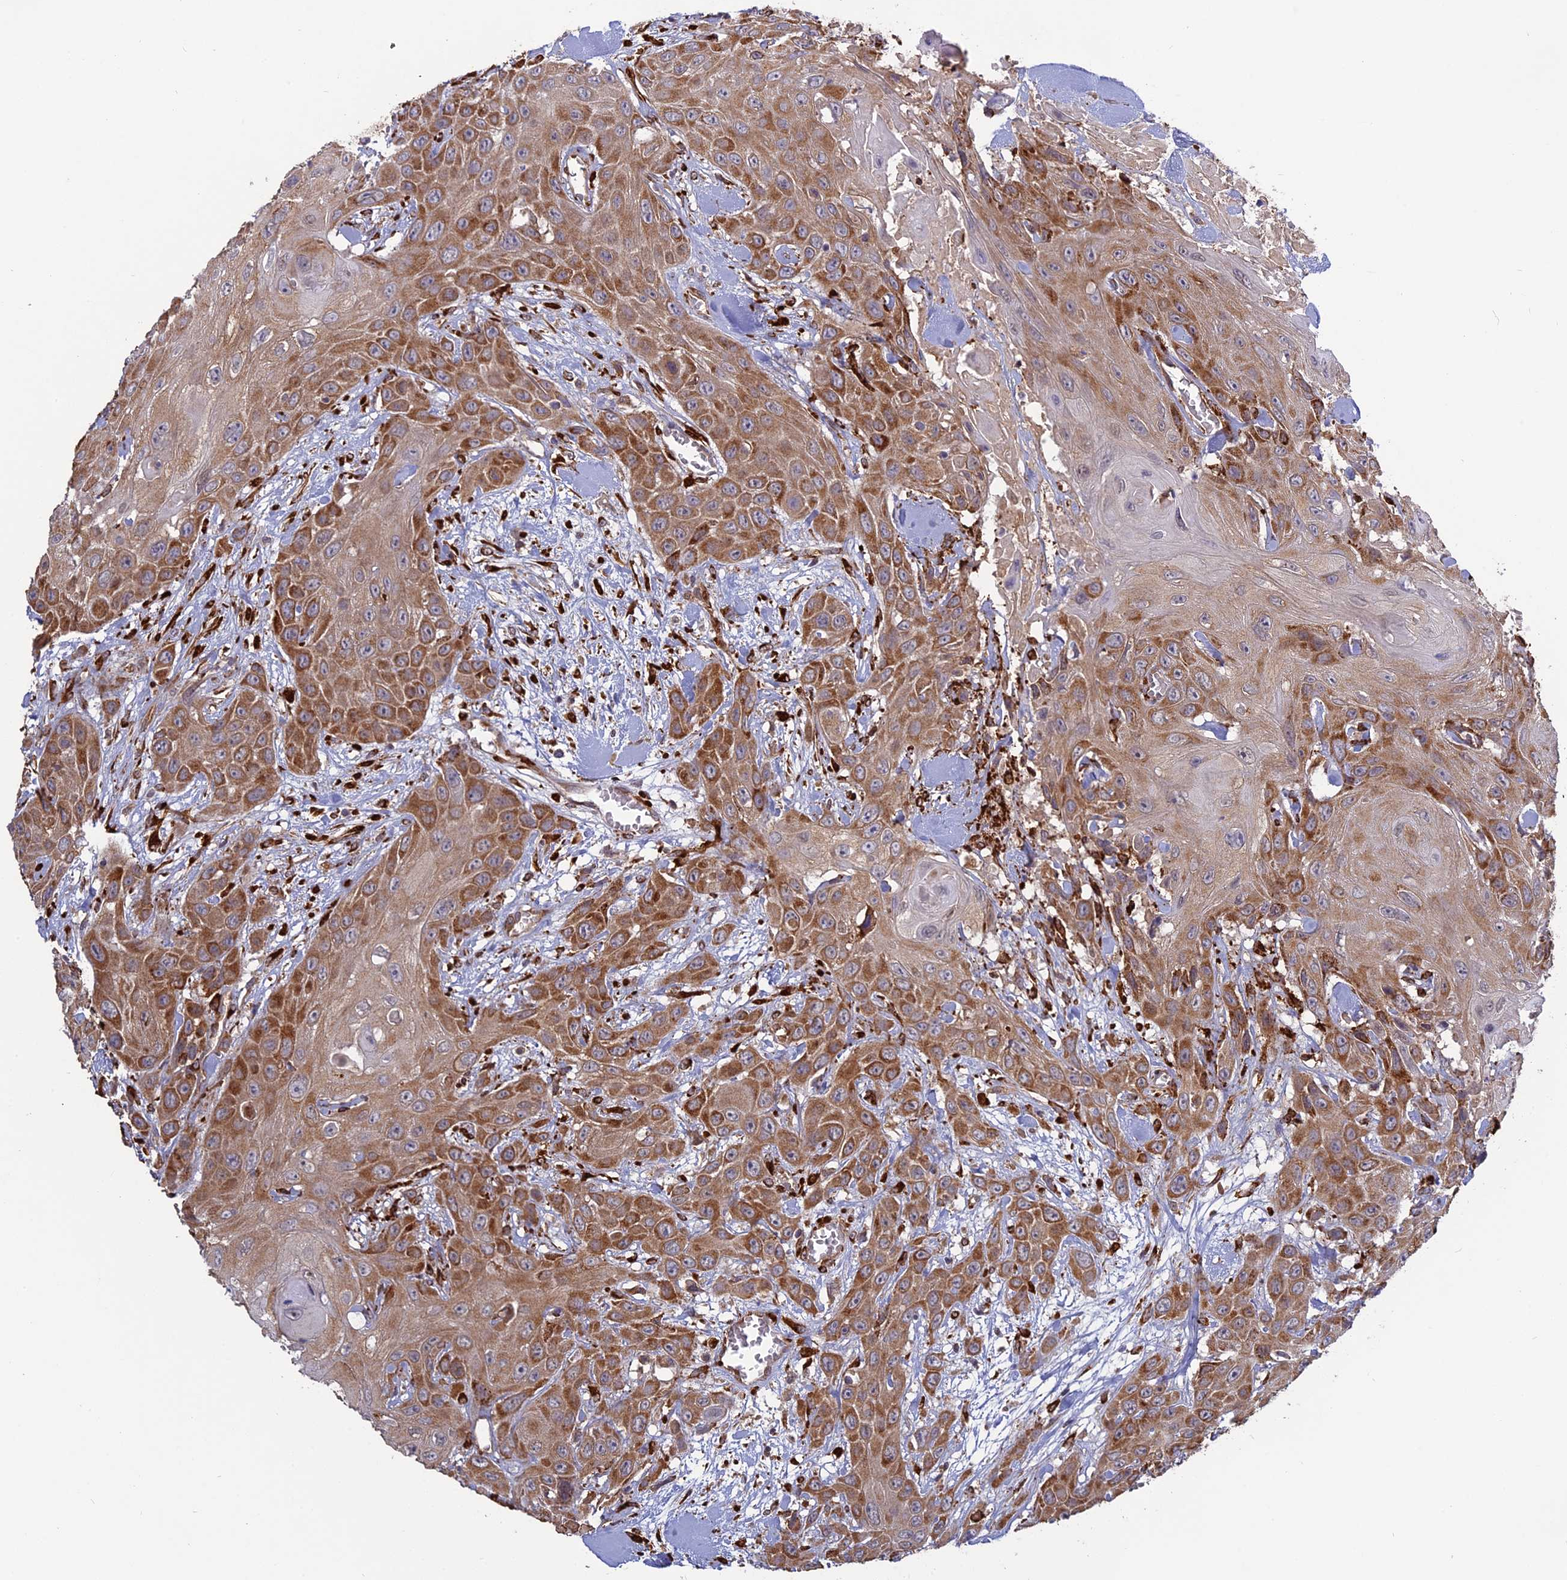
{"staining": {"intensity": "moderate", "quantity": ">75%", "location": "cytoplasmic/membranous"}, "tissue": "head and neck cancer", "cell_type": "Tumor cells", "image_type": "cancer", "snomed": [{"axis": "morphology", "description": "Squamous cell carcinoma, NOS"}, {"axis": "topography", "description": "Head-Neck"}], "caption": "Head and neck squamous cell carcinoma was stained to show a protein in brown. There is medium levels of moderate cytoplasmic/membranous staining in approximately >75% of tumor cells. Nuclei are stained in blue.", "gene": "PPIC", "patient": {"sex": "male", "age": 81}}